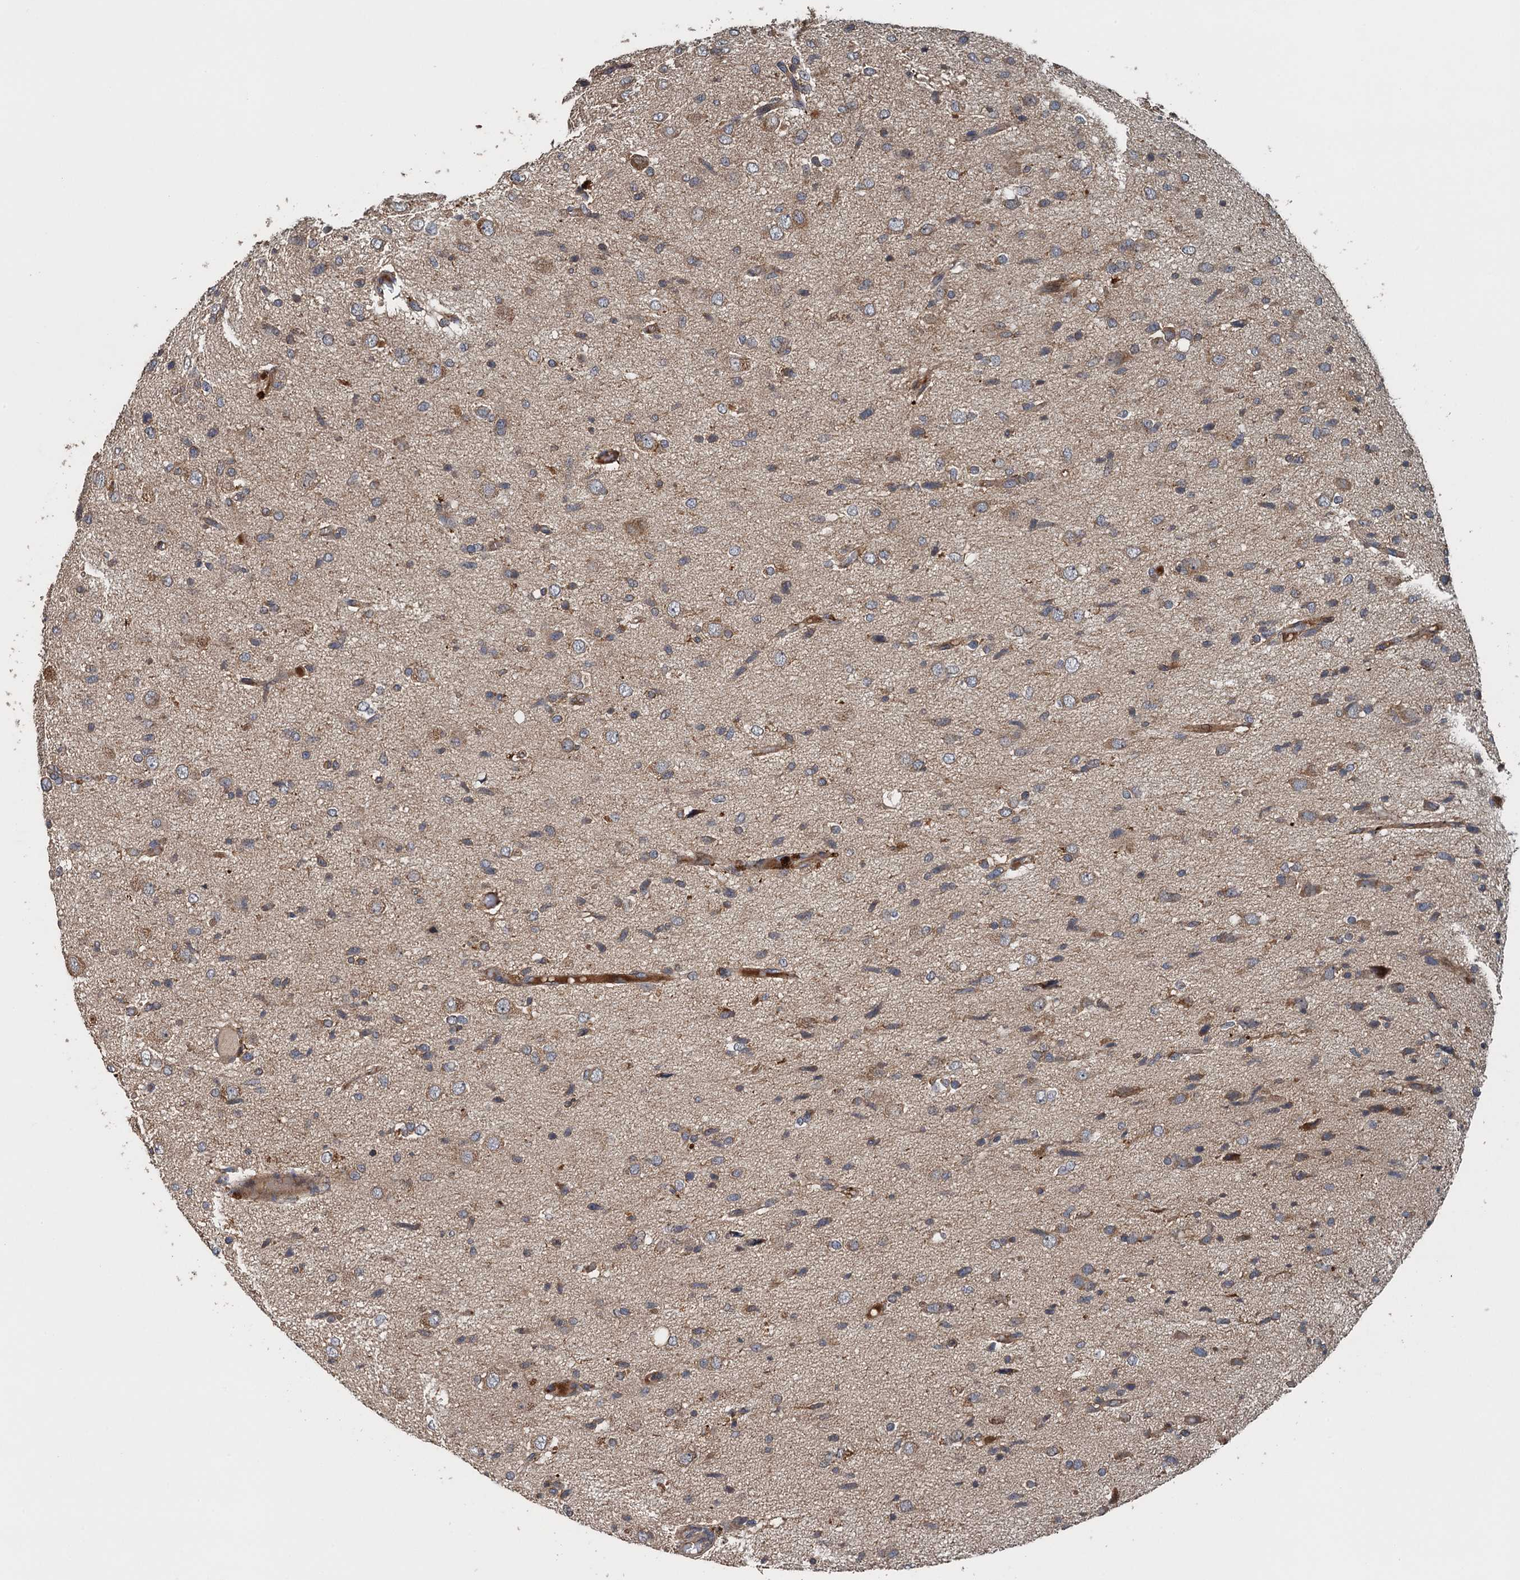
{"staining": {"intensity": "moderate", "quantity": "25%-75%", "location": "cytoplasmic/membranous"}, "tissue": "glioma", "cell_type": "Tumor cells", "image_type": "cancer", "snomed": [{"axis": "morphology", "description": "Glioma, malignant, High grade"}, {"axis": "topography", "description": "Brain"}], "caption": "High-power microscopy captured an IHC photomicrograph of glioma, revealing moderate cytoplasmic/membranous positivity in approximately 25%-75% of tumor cells.", "gene": "BORCS5", "patient": {"sex": "female", "age": 59}}